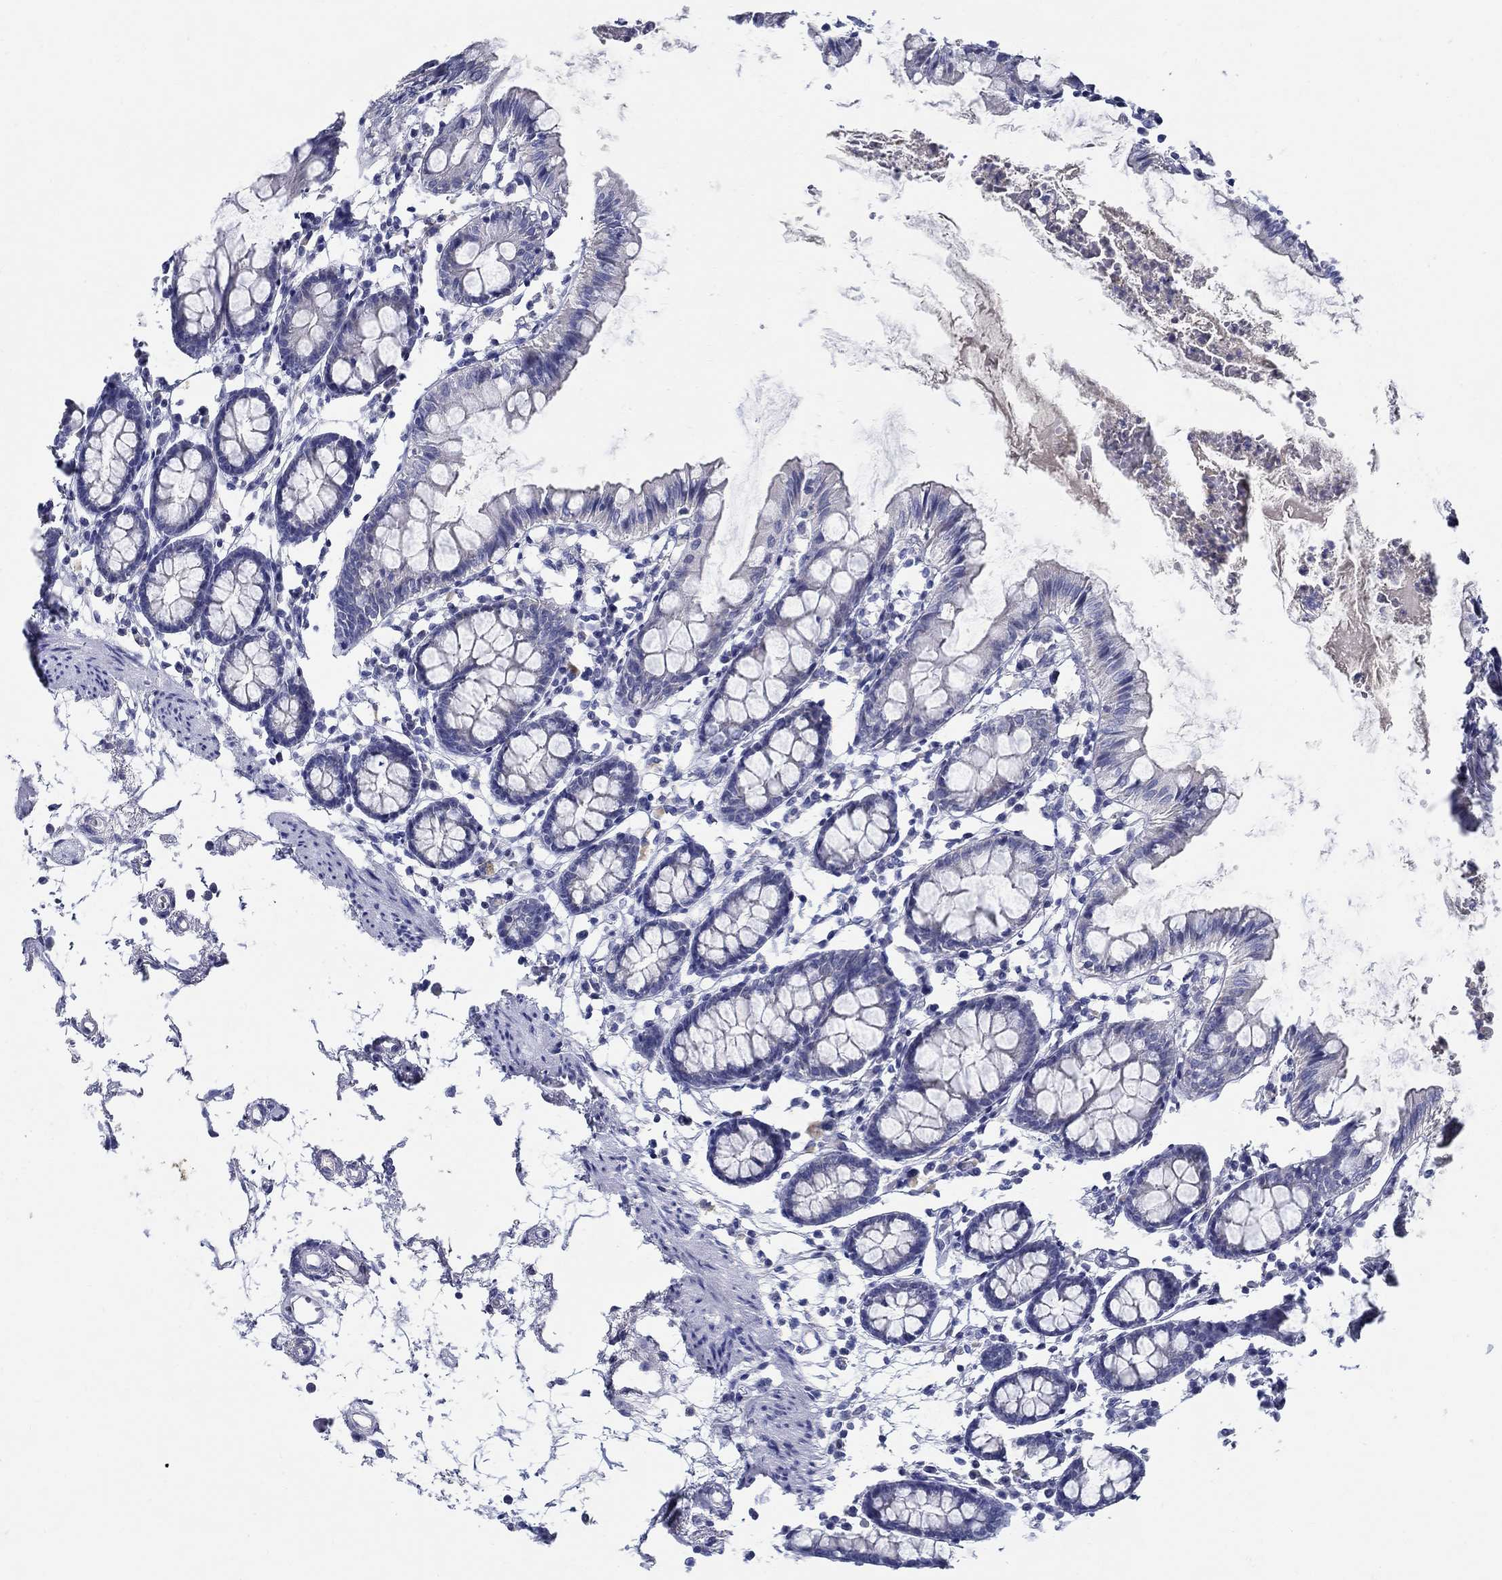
{"staining": {"intensity": "negative", "quantity": "none", "location": "none"}, "tissue": "colon", "cell_type": "Endothelial cells", "image_type": "normal", "snomed": [{"axis": "morphology", "description": "Normal tissue, NOS"}, {"axis": "topography", "description": "Colon"}], "caption": "There is no significant positivity in endothelial cells of colon. (Brightfield microscopy of DAB (3,3'-diaminobenzidine) immunohistochemistry (IHC) at high magnification).", "gene": "CRYGA", "patient": {"sex": "female", "age": 84}}